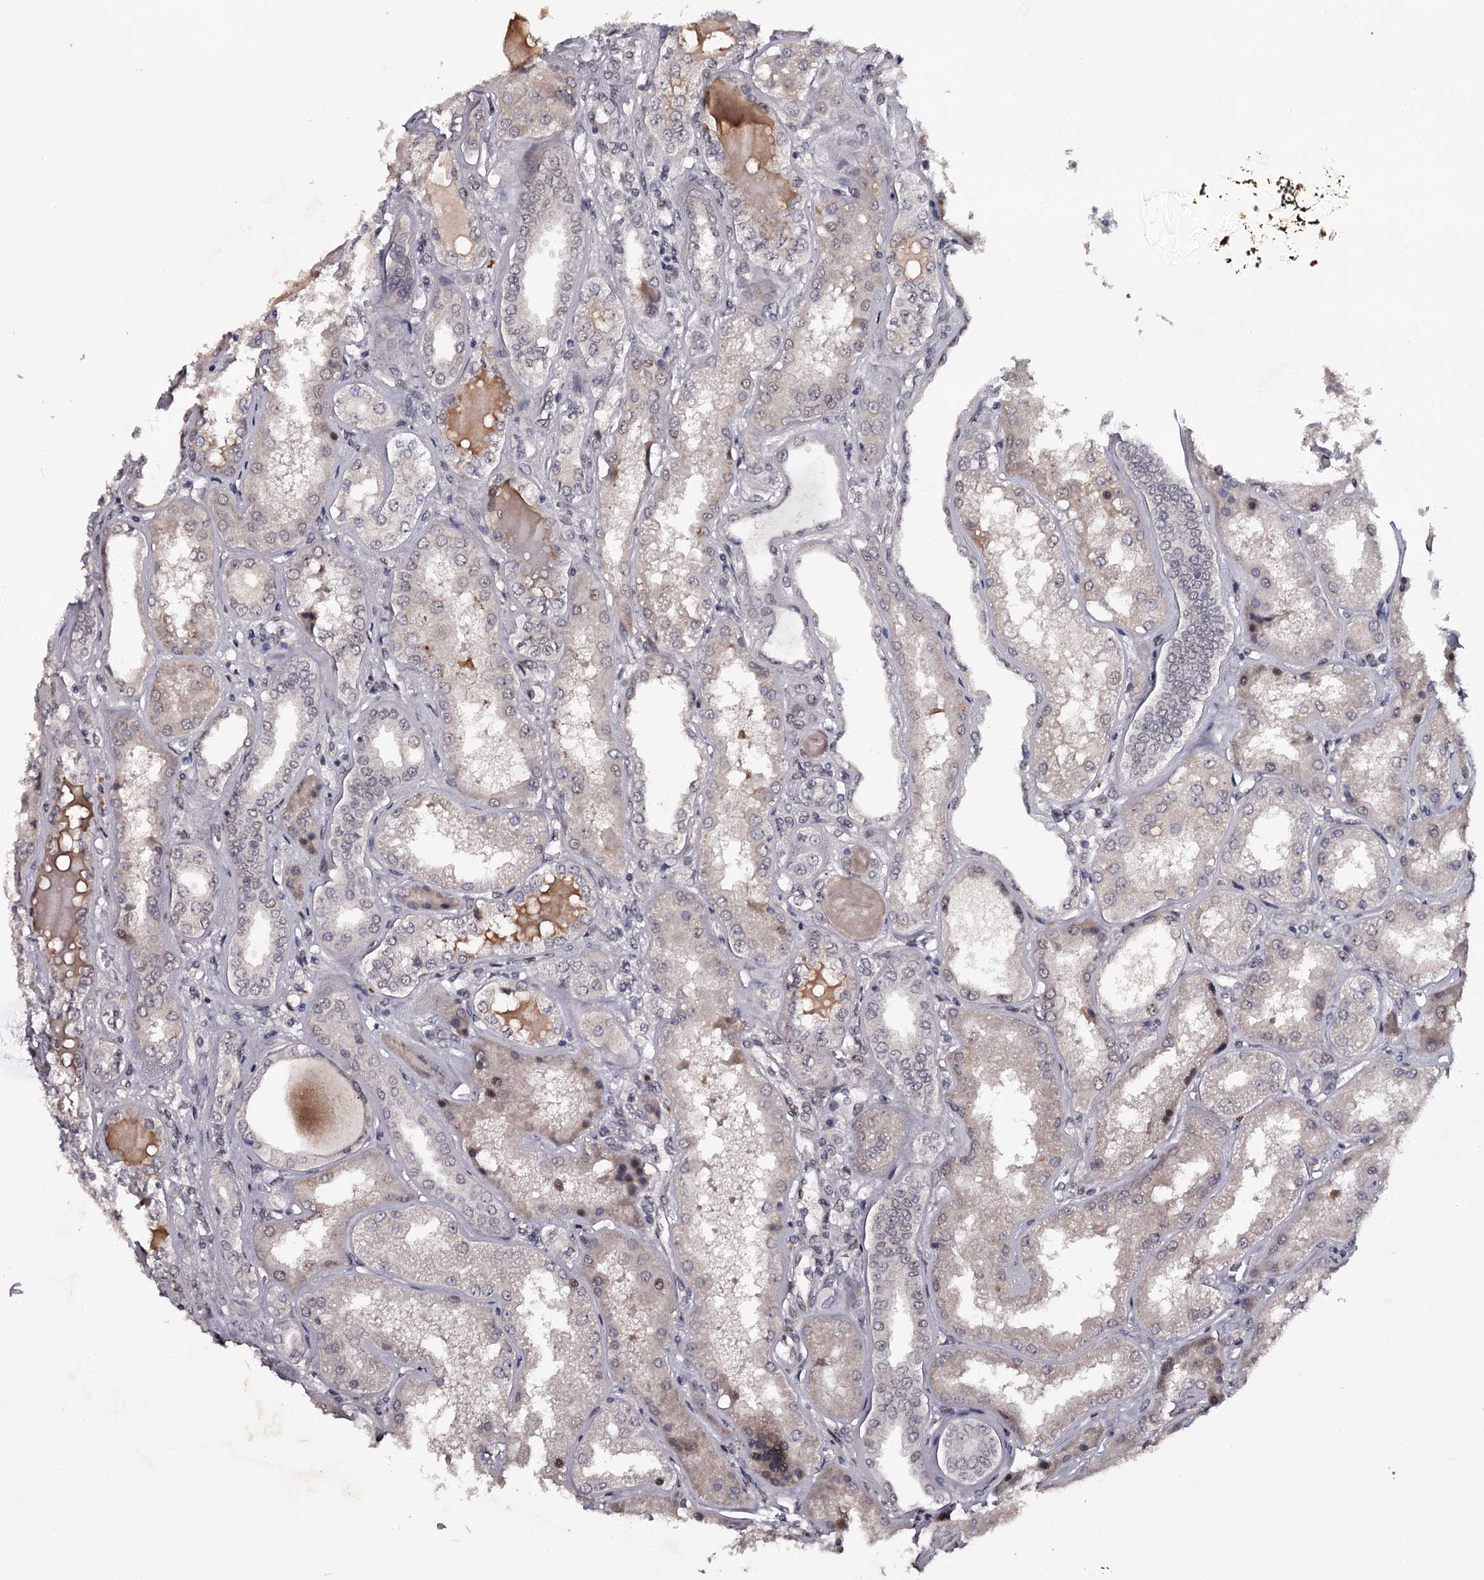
{"staining": {"intensity": "weak", "quantity": "<25%", "location": "nuclear"}, "tissue": "kidney", "cell_type": "Cells in glomeruli", "image_type": "normal", "snomed": [{"axis": "morphology", "description": "Normal tissue, NOS"}, {"axis": "topography", "description": "Kidney"}], "caption": "The micrograph shows no staining of cells in glomeruli in unremarkable kidney. (DAB (3,3'-diaminobenzidine) IHC with hematoxylin counter stain).", "gene": "RNF44", "patient": {"sex": "female", "age": 56}}